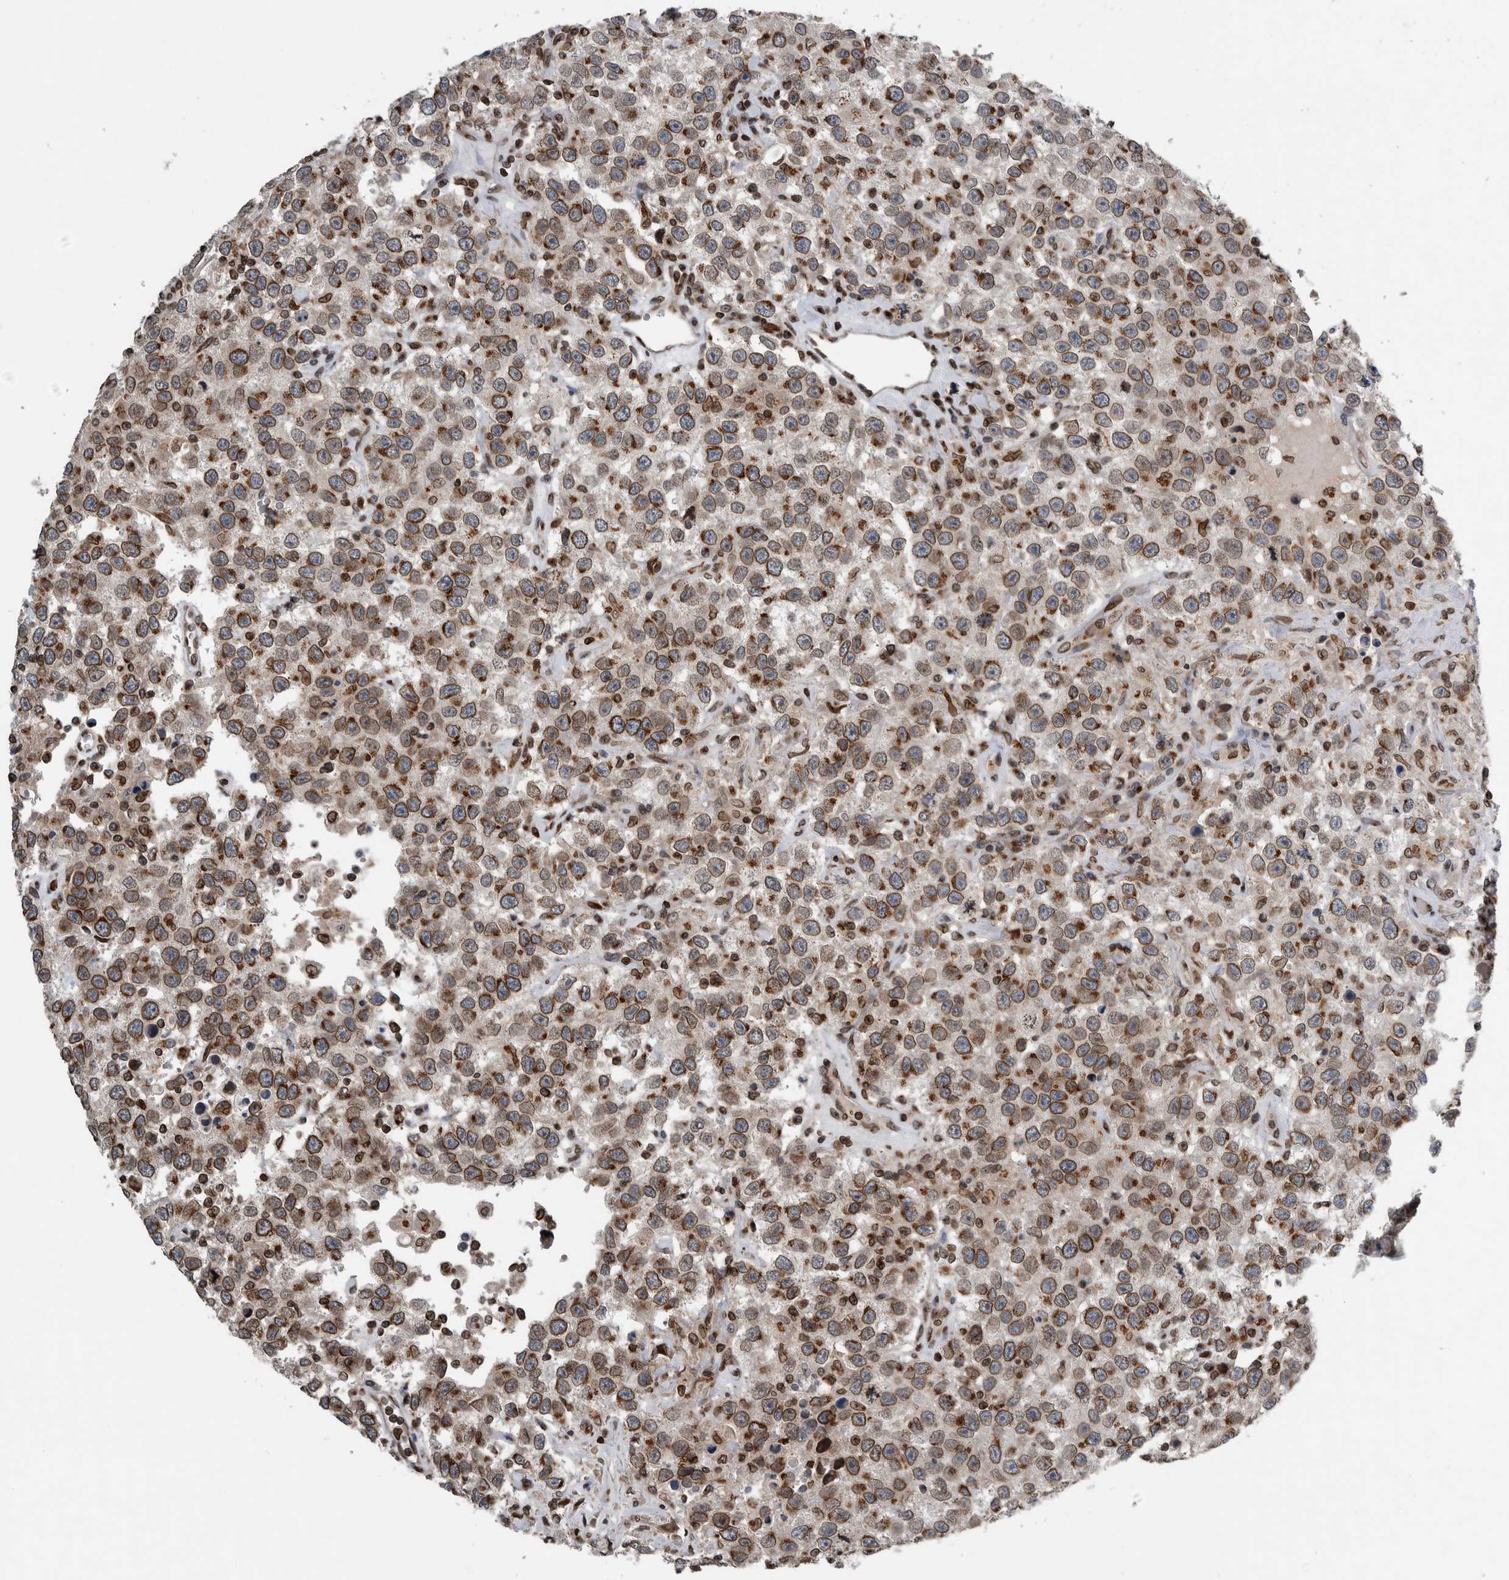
{"staining": {"intensity": "moderate", "quantity": ">75%", "location": "cytoplasmic/membranous,nuclear"}, "tissue": "testis cancer", "cell_type": "Tumor cells", "image_type": "cancer", "snomed": [{"axis": "morphology", "description": "Seminoma, NOS"}, {"axis": "topography", "description": "Testis"}], "caption": "Protein expression analysis of human testis cancer reveals moderate cytoplasmic/membranous and nuclear staining in about >75% of tumor cells.", "gene": "FAM135B", "patient": {"sex": "male", "age": 41}}